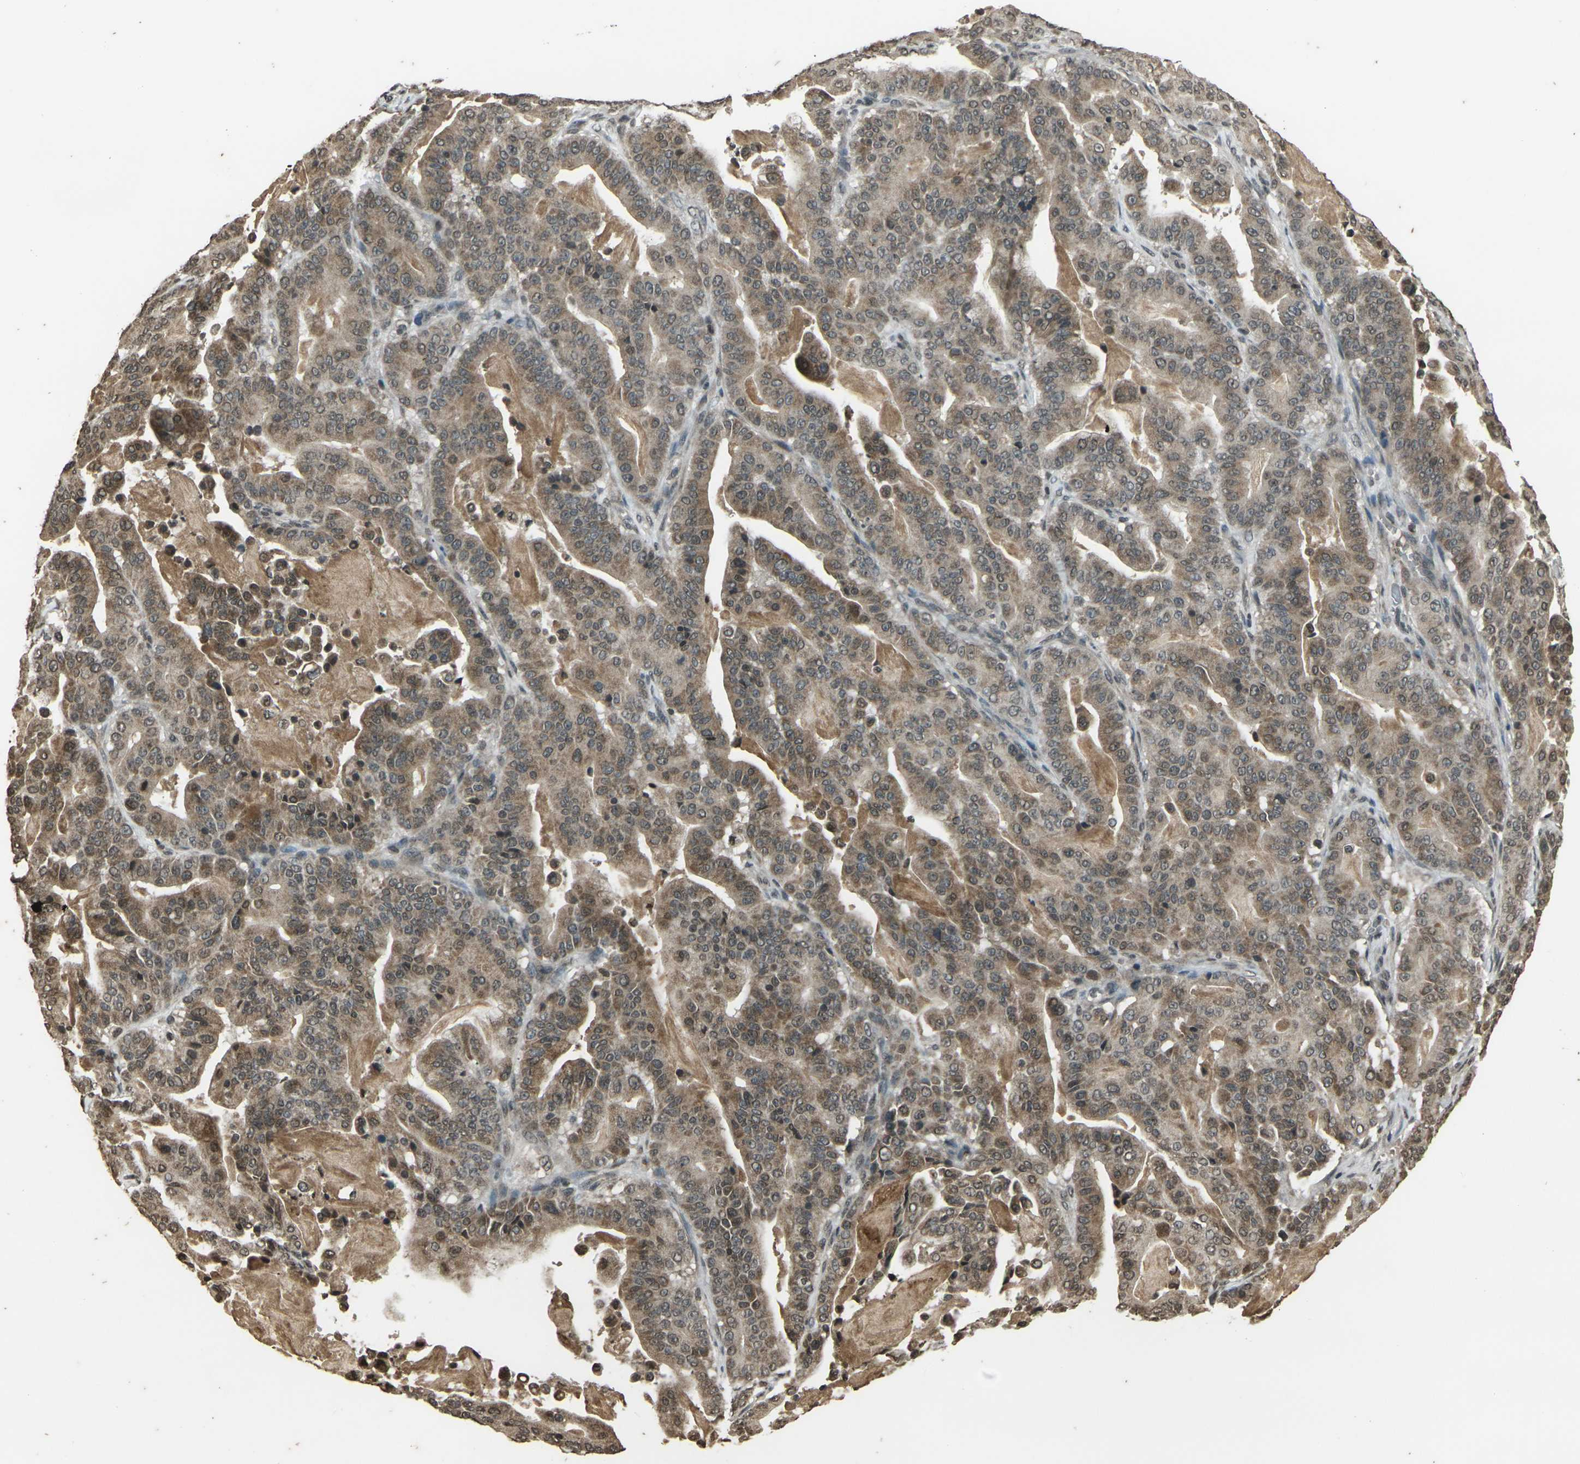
{"staining": {"intensity": "moderate", "quantity": ">75%", "location": "cytoplasmic/membranous"}, "tissue": "pancreatic cancer", "cell_type": "Tumor cells", "image_type": "cancer", "snomed": [{"axis": "morphology", "description": "Adenocarcinoma, NOS"}, {"axis": "topography", "description": "Pancreas"}], "caption": "Tumor cells show medium levels of moderate cytoplasmic/membranous positivity in about >75% of cells in adenocarcinoma (pancreatic).", "gene": "PRPF8", "patient": {"sex": "male", "age": 63}}